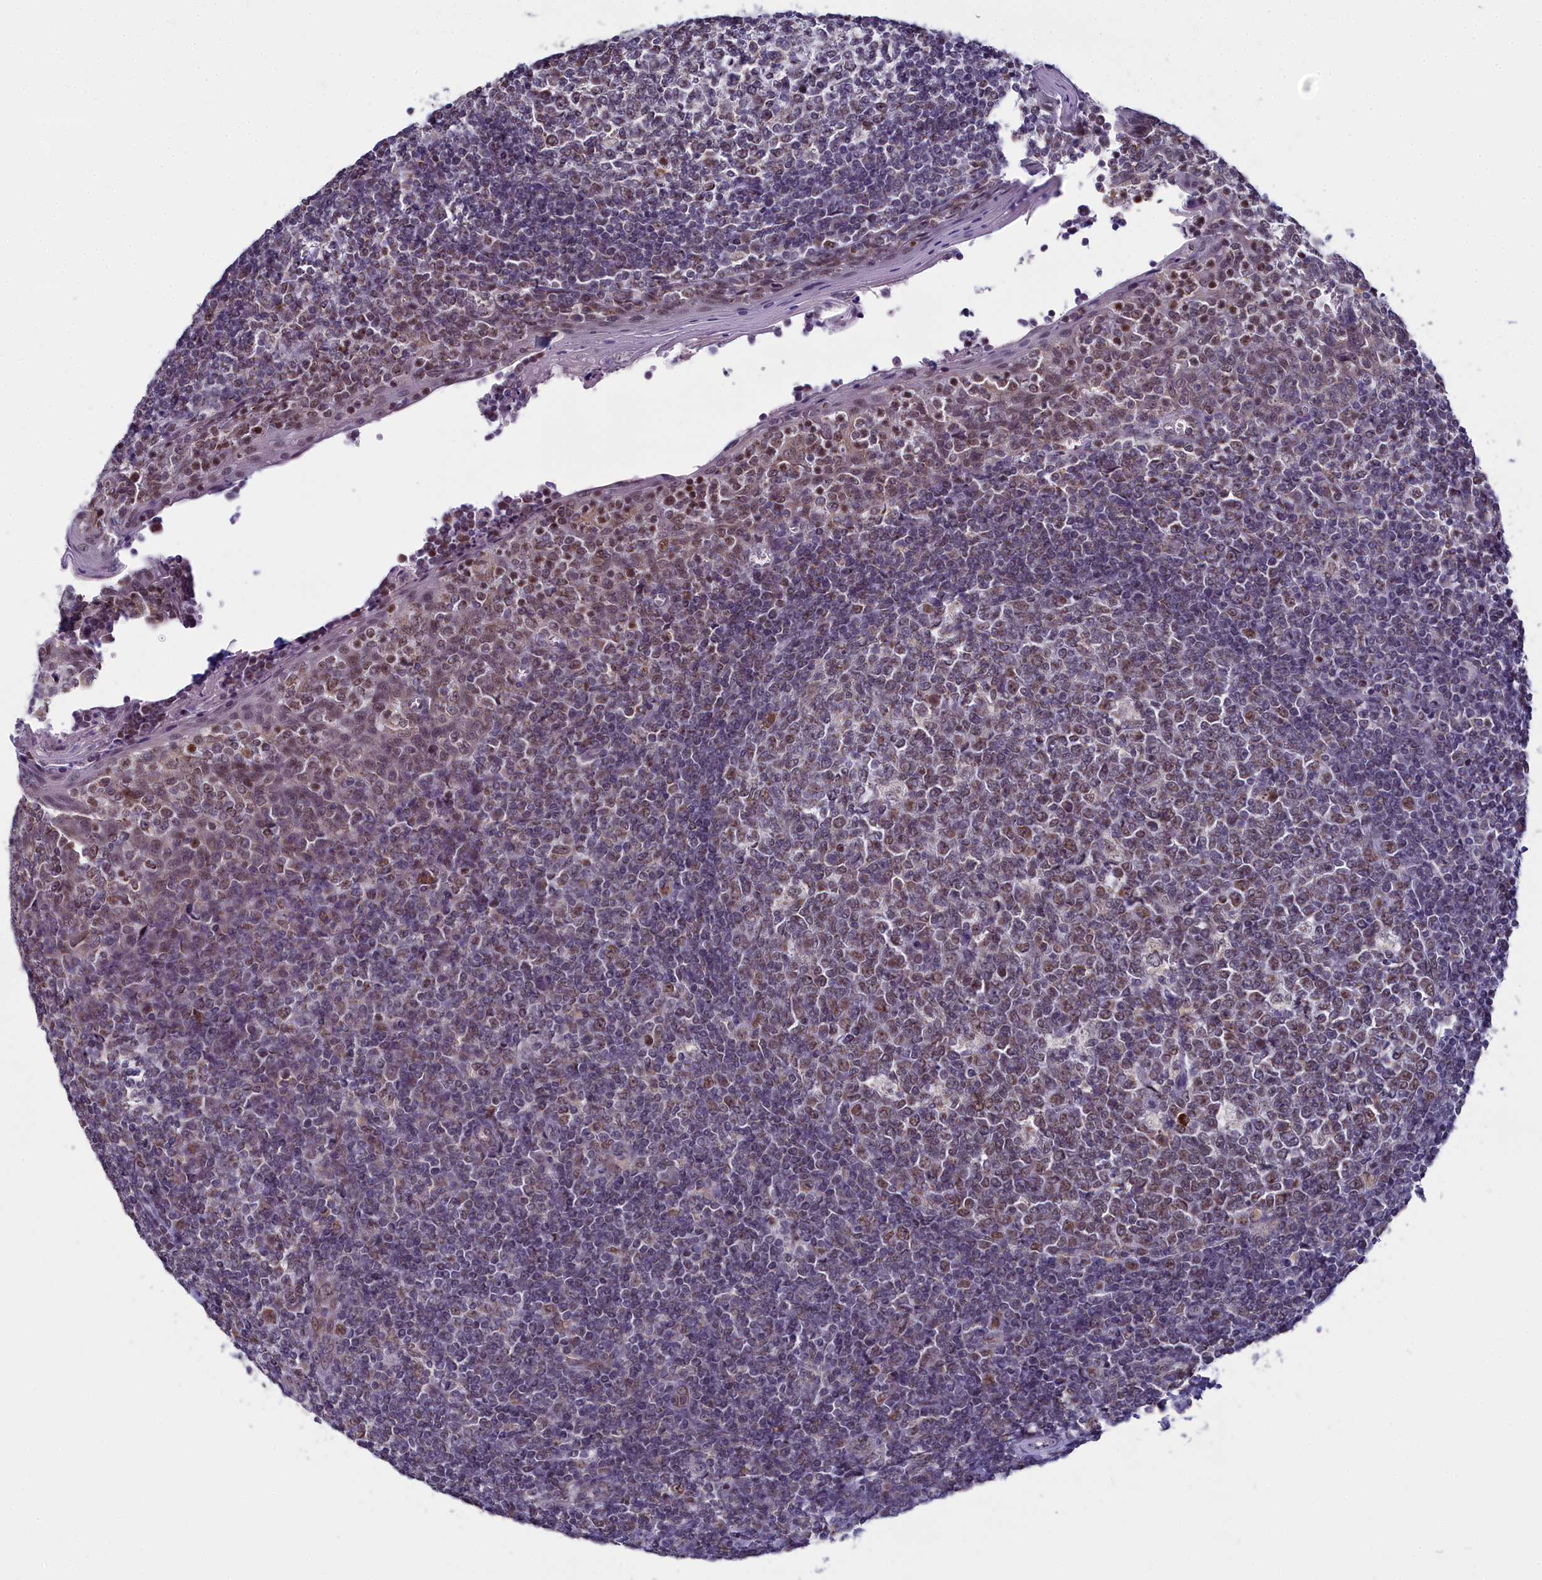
{"staining": {"intensity": "moderate", "quantity": "25%-75%", "location": "nuclear"}, "tissue": "tonsil", "cell_type": "Germinal center cells", "image_type": "normal", "snomed": [{"axis": "morphology", "description": "Normal tissue, NOS"}, {"axis": "topography", "description": "Tonsil"}], "caption": "A histopathology image of tonsil stained for a protein displays moderate nuclear brown staining in germinal center cells.", "gene": "PPHLN1", "patient": {"sex": "female", "age": 19}}